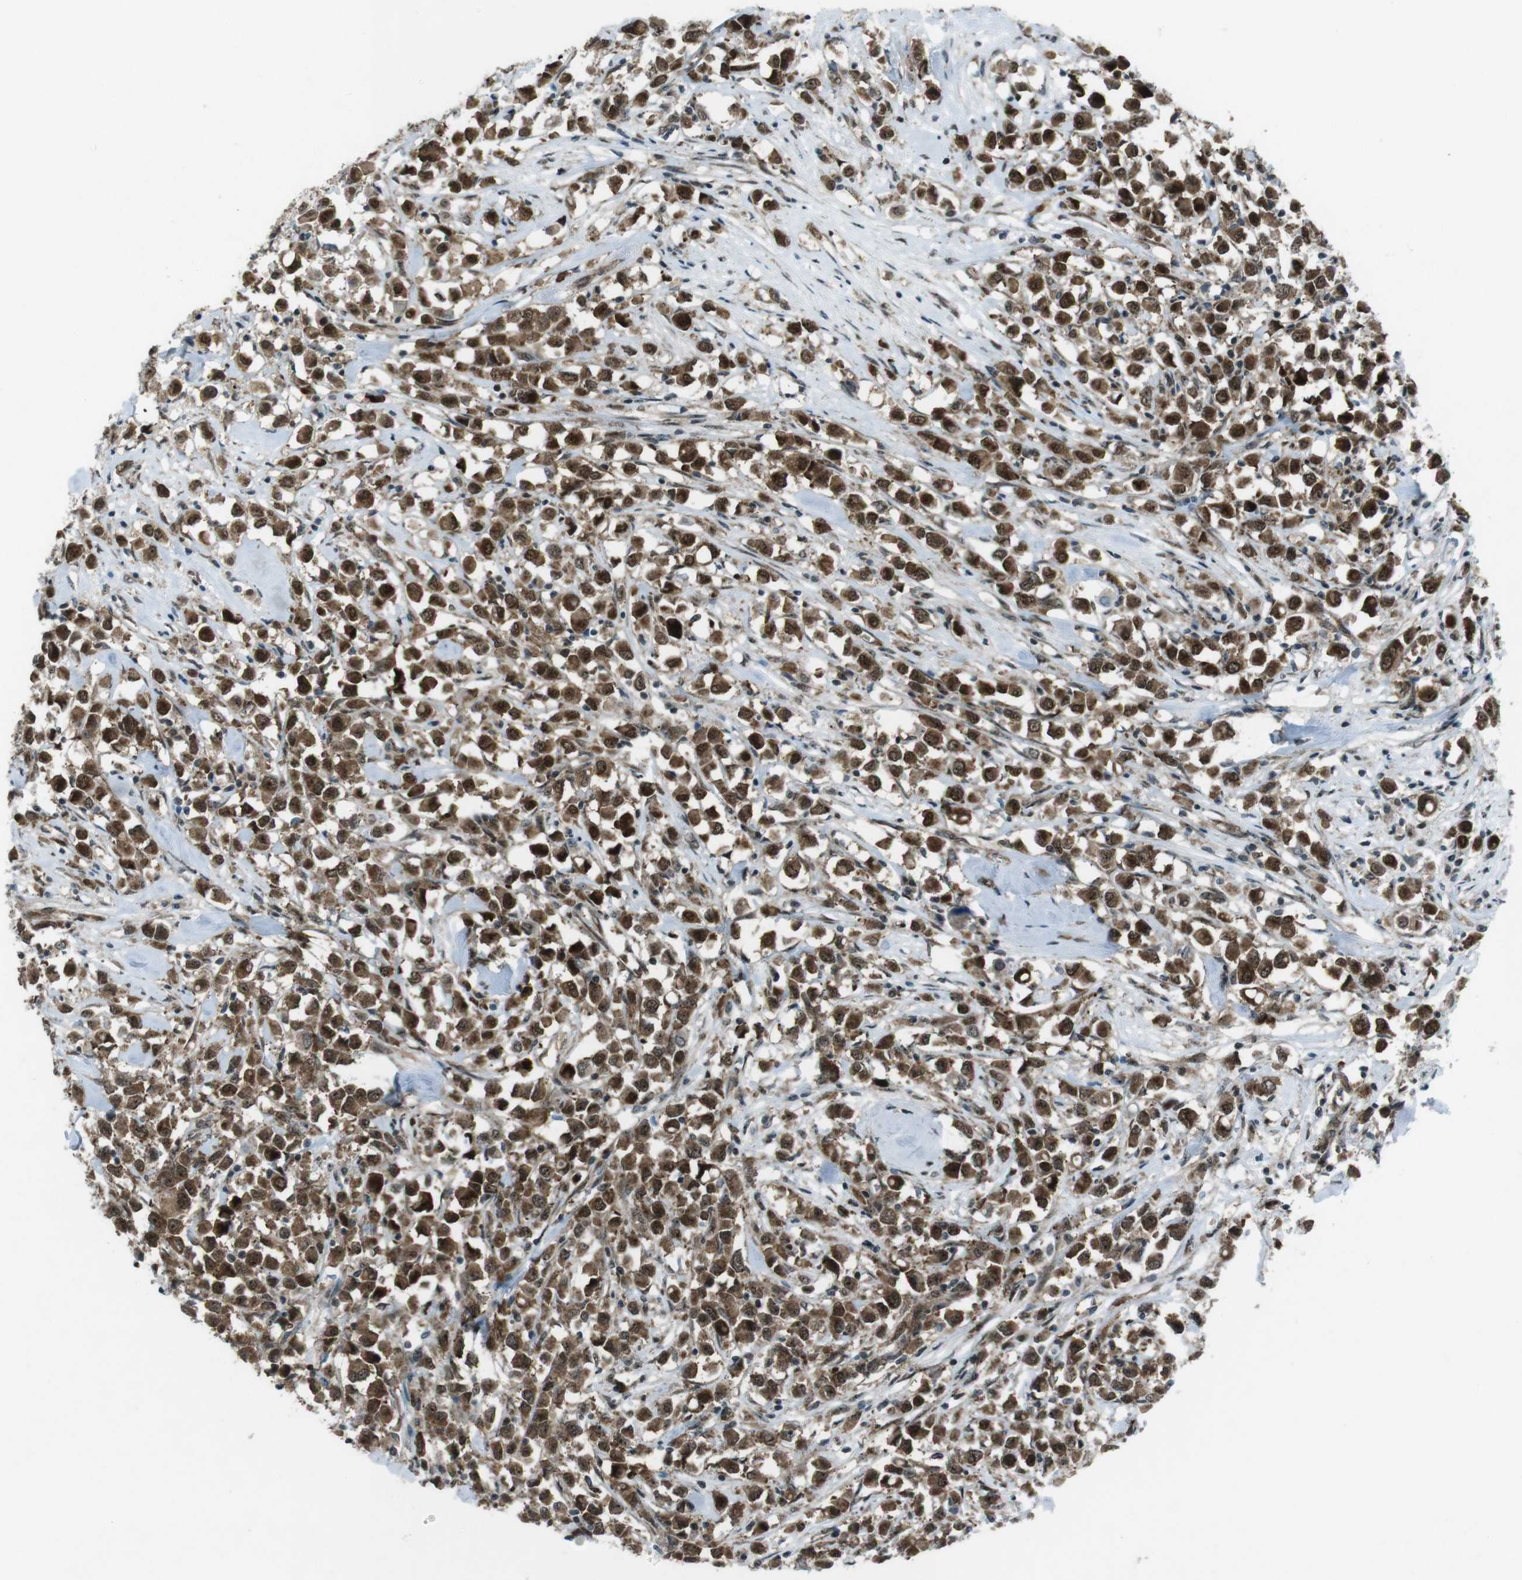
{"staining": {"intensity": "strong", "quantity": ">75%", "location": "cytoplasmic/membranous,nuclear"}, "tissue": "breast cancer", "cell_type": "Tumor cells", "image_type": "cancer", "snomed": [{"axis": "morphology", "description": "Duct carcinoma"}, {"axis": "topography", "description": "Breast"}], "caption": "Protein staining of breast cancer tissue demonstrates strong cytoplasmic/membranous and nuclear positivity in about >75% of tumor cells.", "gene": "CSNK1D", "patient": {"sex": "female", "age": 61}}